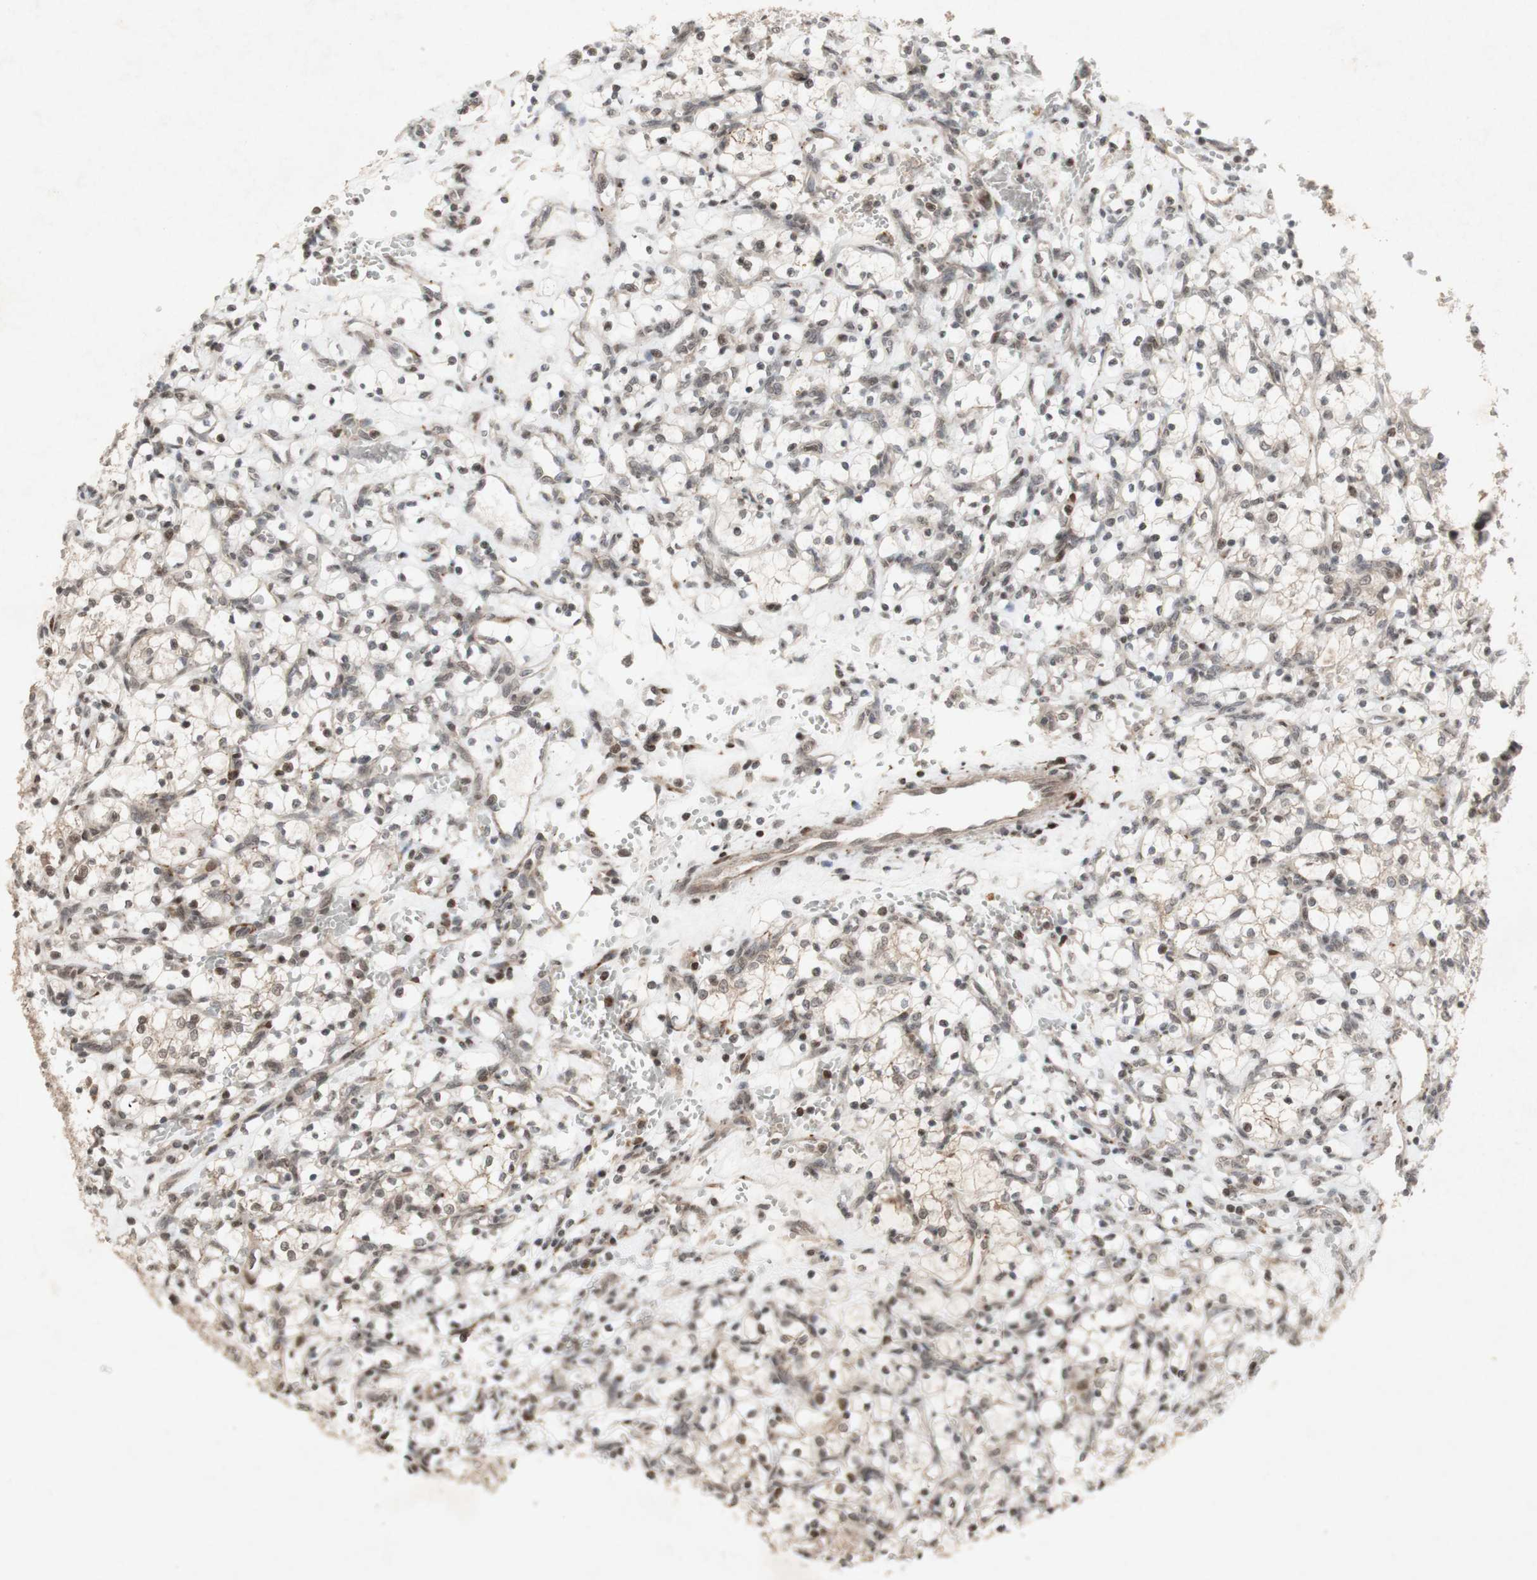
{"staining": {"intensity": "weak", "quantity": "25%-75%", "location": "cytoplasmic/membranous"}, "tissue": "renal cancer", "cell_type": "Tumor cells", "image_type": "cancer", "snomed": [{"axis": "morphology", "description": "Adenocarcinoma, NOS"}, {"axis": "topography", "description": "Kidney"}], "caption": "The photomicrograph demonstrates immunohistochemical staining of adenocarcinoma (renal). There is weak cytoplasmic/membranous staining is identified in approximately 25%-75% of tumor cells.", "gene": "PLXNA1", "patient": {"sex": "female", "age": 69}}